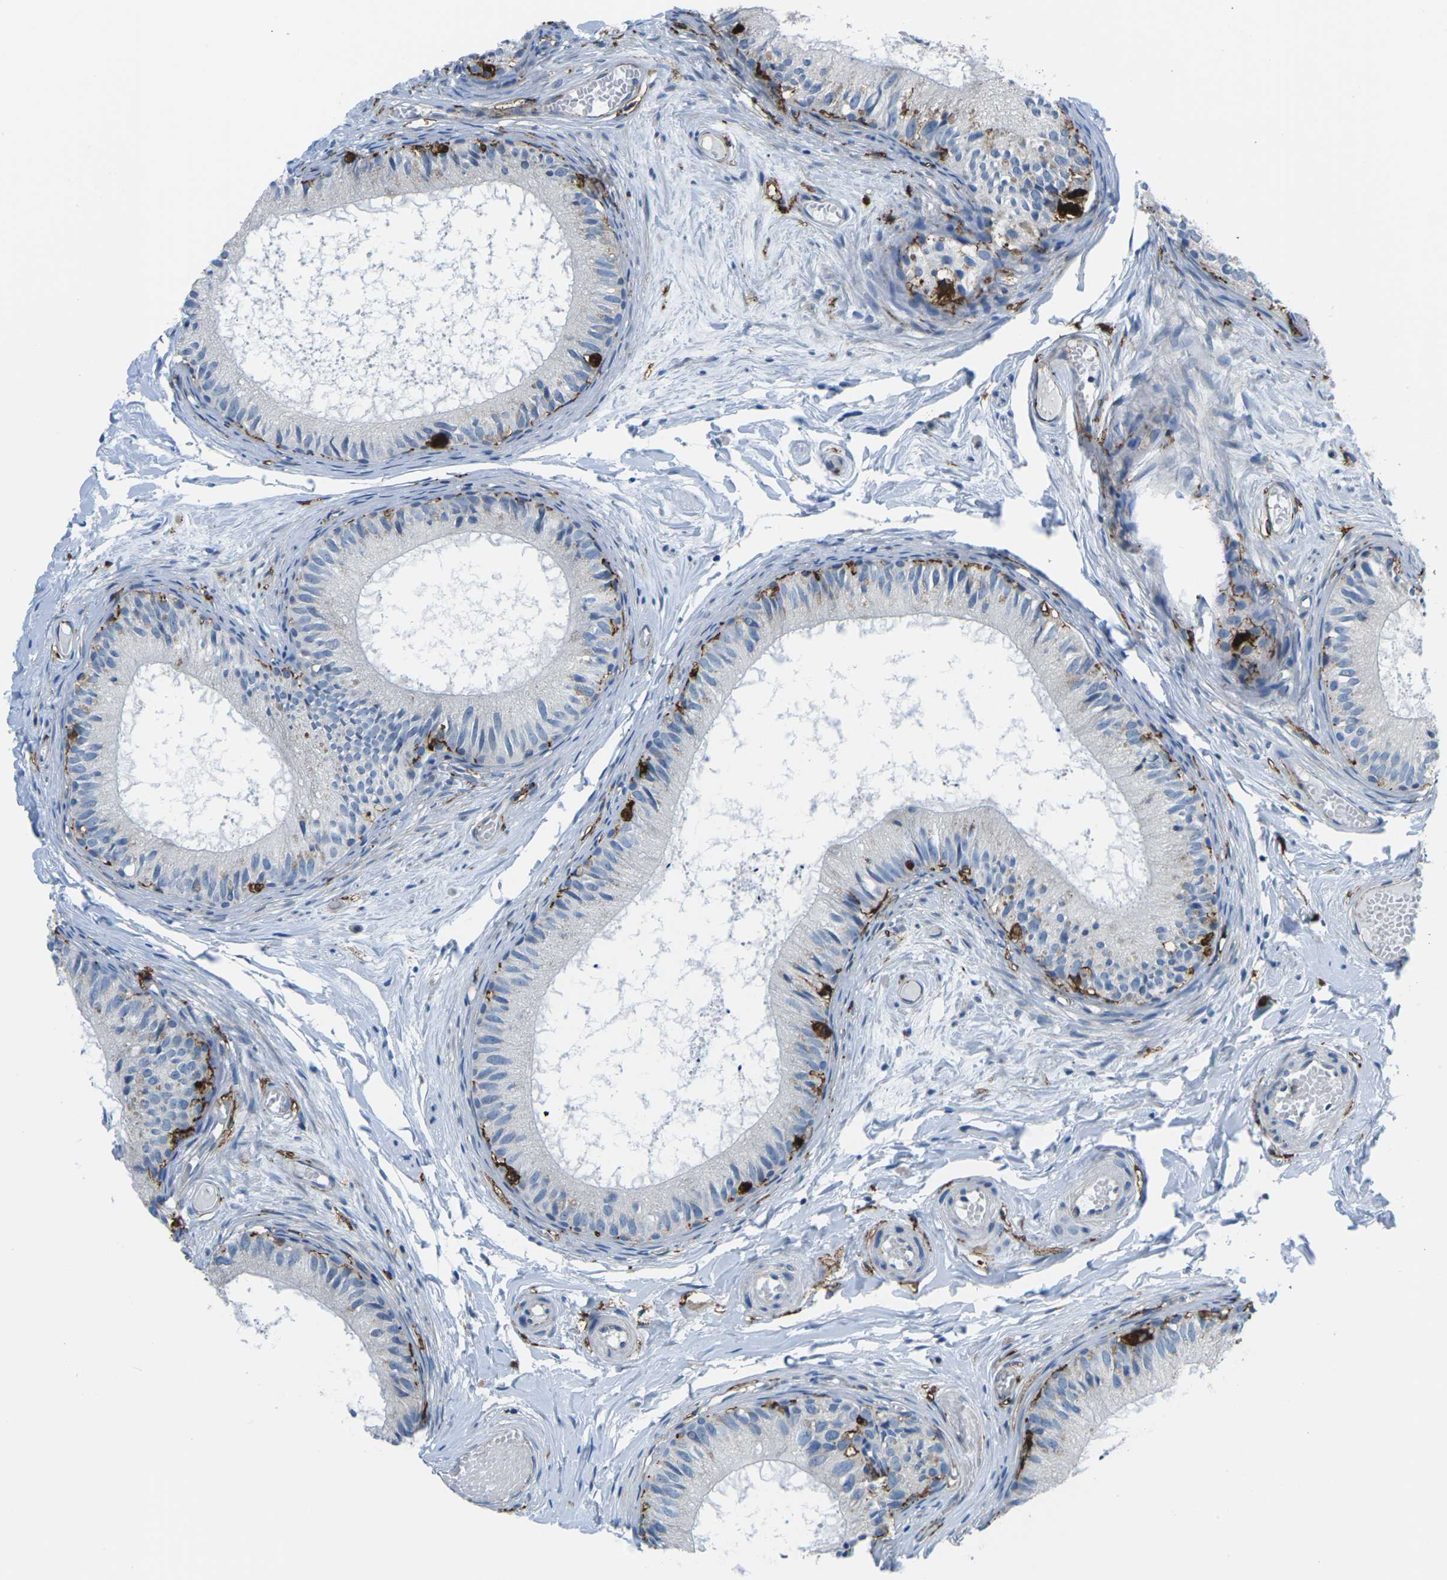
{"staining": {"intensity": "strong", "quantity": "<25%", "location": "cytoplasmic/membranous"}, "tissue": "epididymis", "cell_type": "Glandular cells", "image_type": "normal", "snomed": [{"axis": "morphology", "description": "Normal tissue, NOS"}, {"axis": "topography", "description": "Epididymis"}], "caption": "Immunohistochemistry (IHC) of benign human epididymis shows medium levels of strong cytoplasmic/membranous staining in approximately <25% of glandular cells. (Brightfield microscopy of DAB IHC at high magnification).", "gene": "PTPN1", "patient": {"sex": "male", "age": 46}}